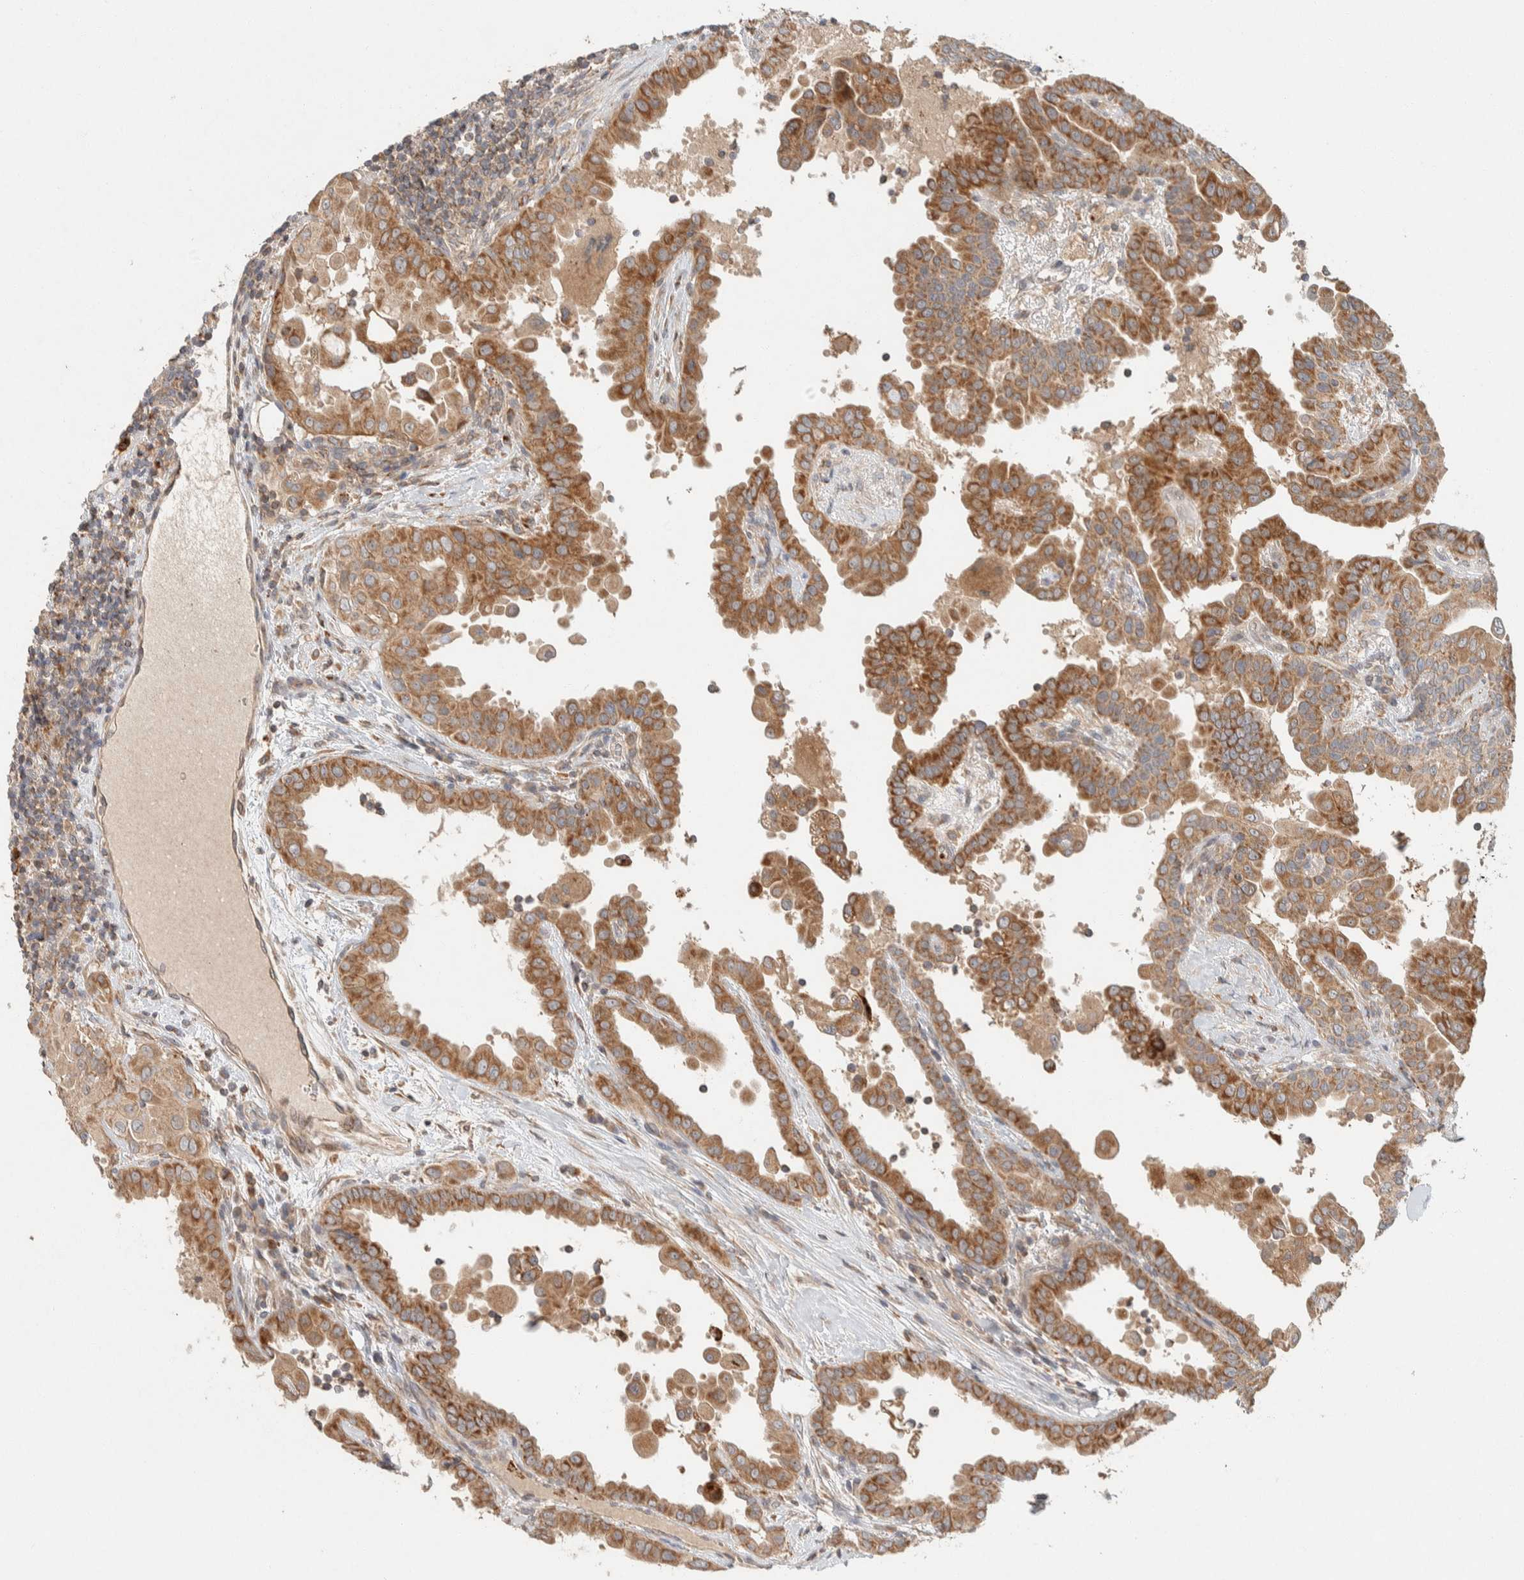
{"staining": {"intensity": "moderate", "quantity": ">75%", "location": "cytoplasmic/membranous"}, "tissue": "thyroid cancer", "cell_type": "Tumor cells", "image_type": "cancer", "snomed": [{"axis": "morphology", "description": "Papillary adenocarcinoma, NOS"}, {"axis": "topography", "description": "Thyroid gland"}], "caption": "There is medium levels of moderate cytoplasmic/membranous positivity in tumor cells of thyroid cancer, as demonstrated by immunohistochemical staining (brown color).", "gene": "KIF9", "patient": {"sex": "male", "age": 33}}